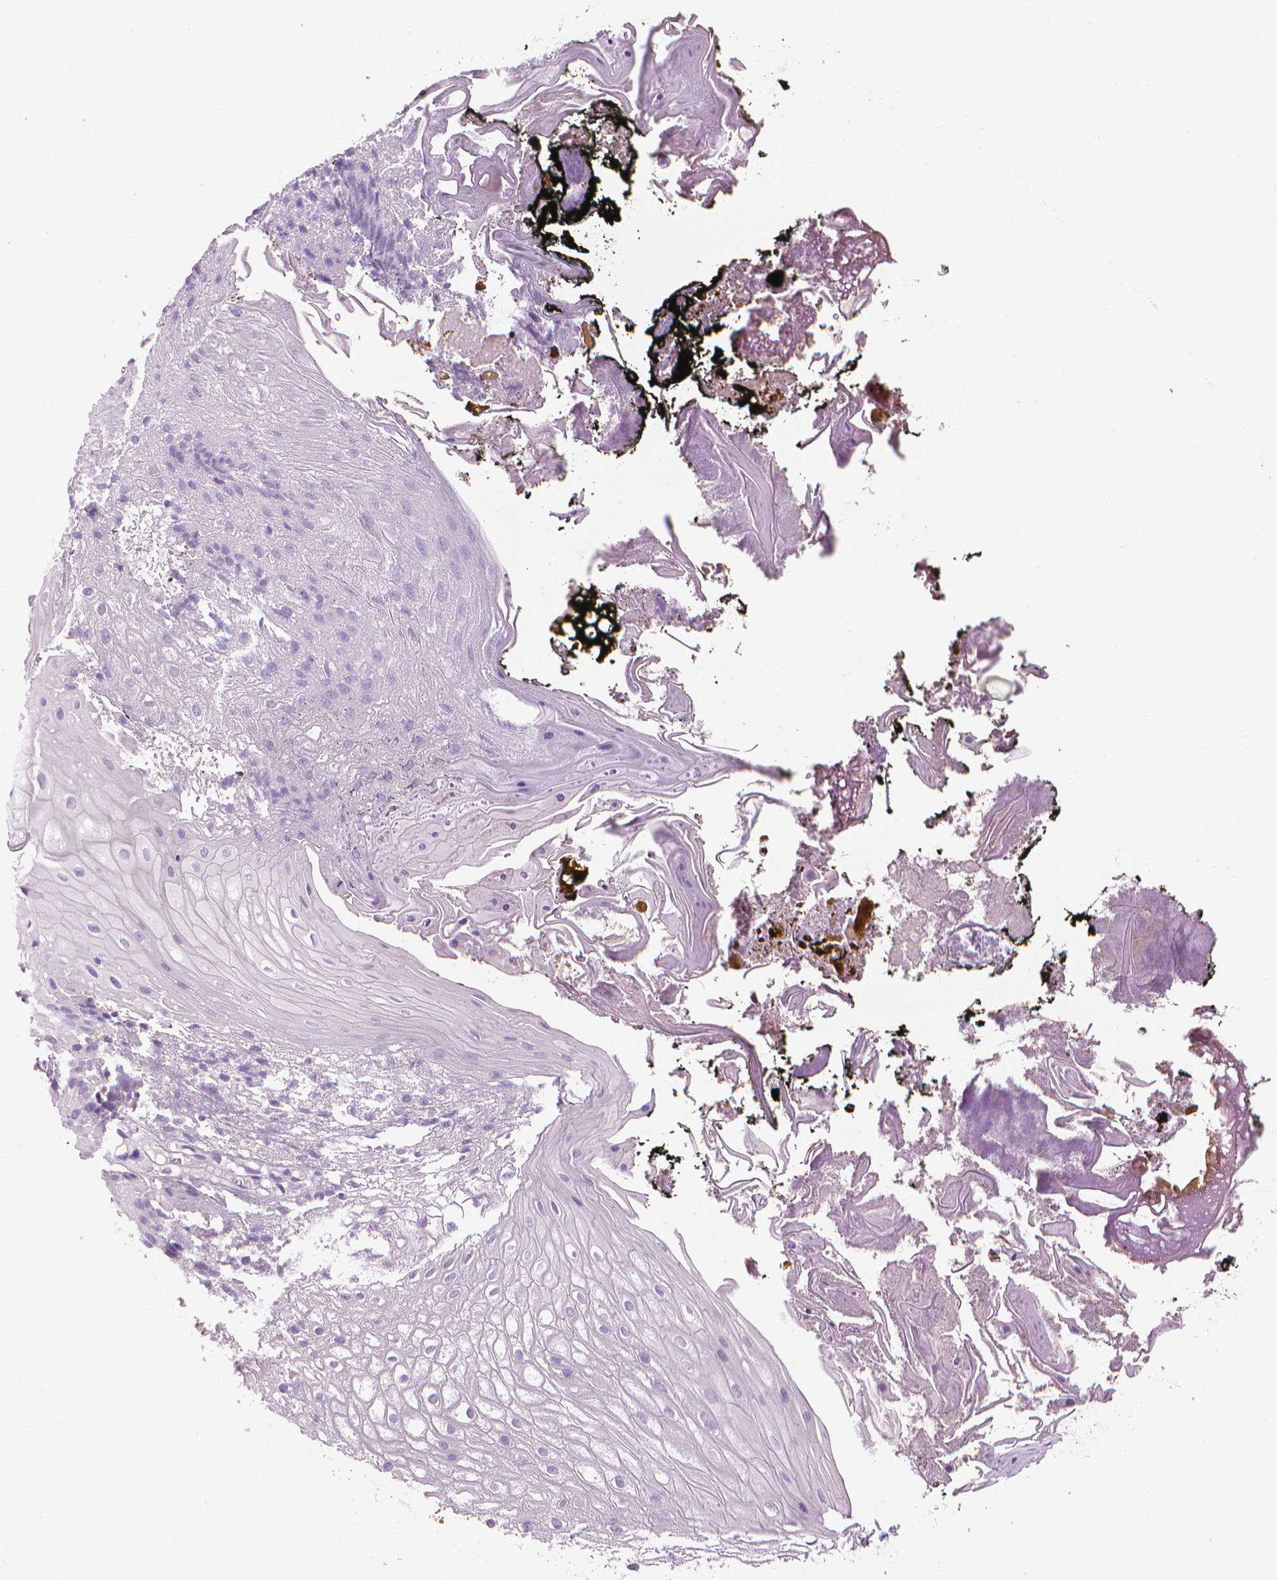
{"staining": {"intensity": "negative", "quantity": "none", "location": "none"}, "tissue": "oral mucosa", "cell_type": "Squamous epithelial cells", "image_type": "normal", "snomed": [{"axis": "morphology", "description": "Normal tissue, NOS"}, {"axis": "morphology", "description": "Squamous cell carcinoma, NOS"}, {"axis": "topography", "description": "Oral tissue"}, {"axis": "topography", "description": "Head-Neck"}], "caption": "The micrograph displays no significant staining in squamous epithelial cells of oral mucosa. (Stains: DAB immunohistochemistry with hematoxylin counter stain, Microscopy: brightfield microscopy at high magnification).", "gene": "RIIAD1", "patient": {"sex": "male", "age": 69}}